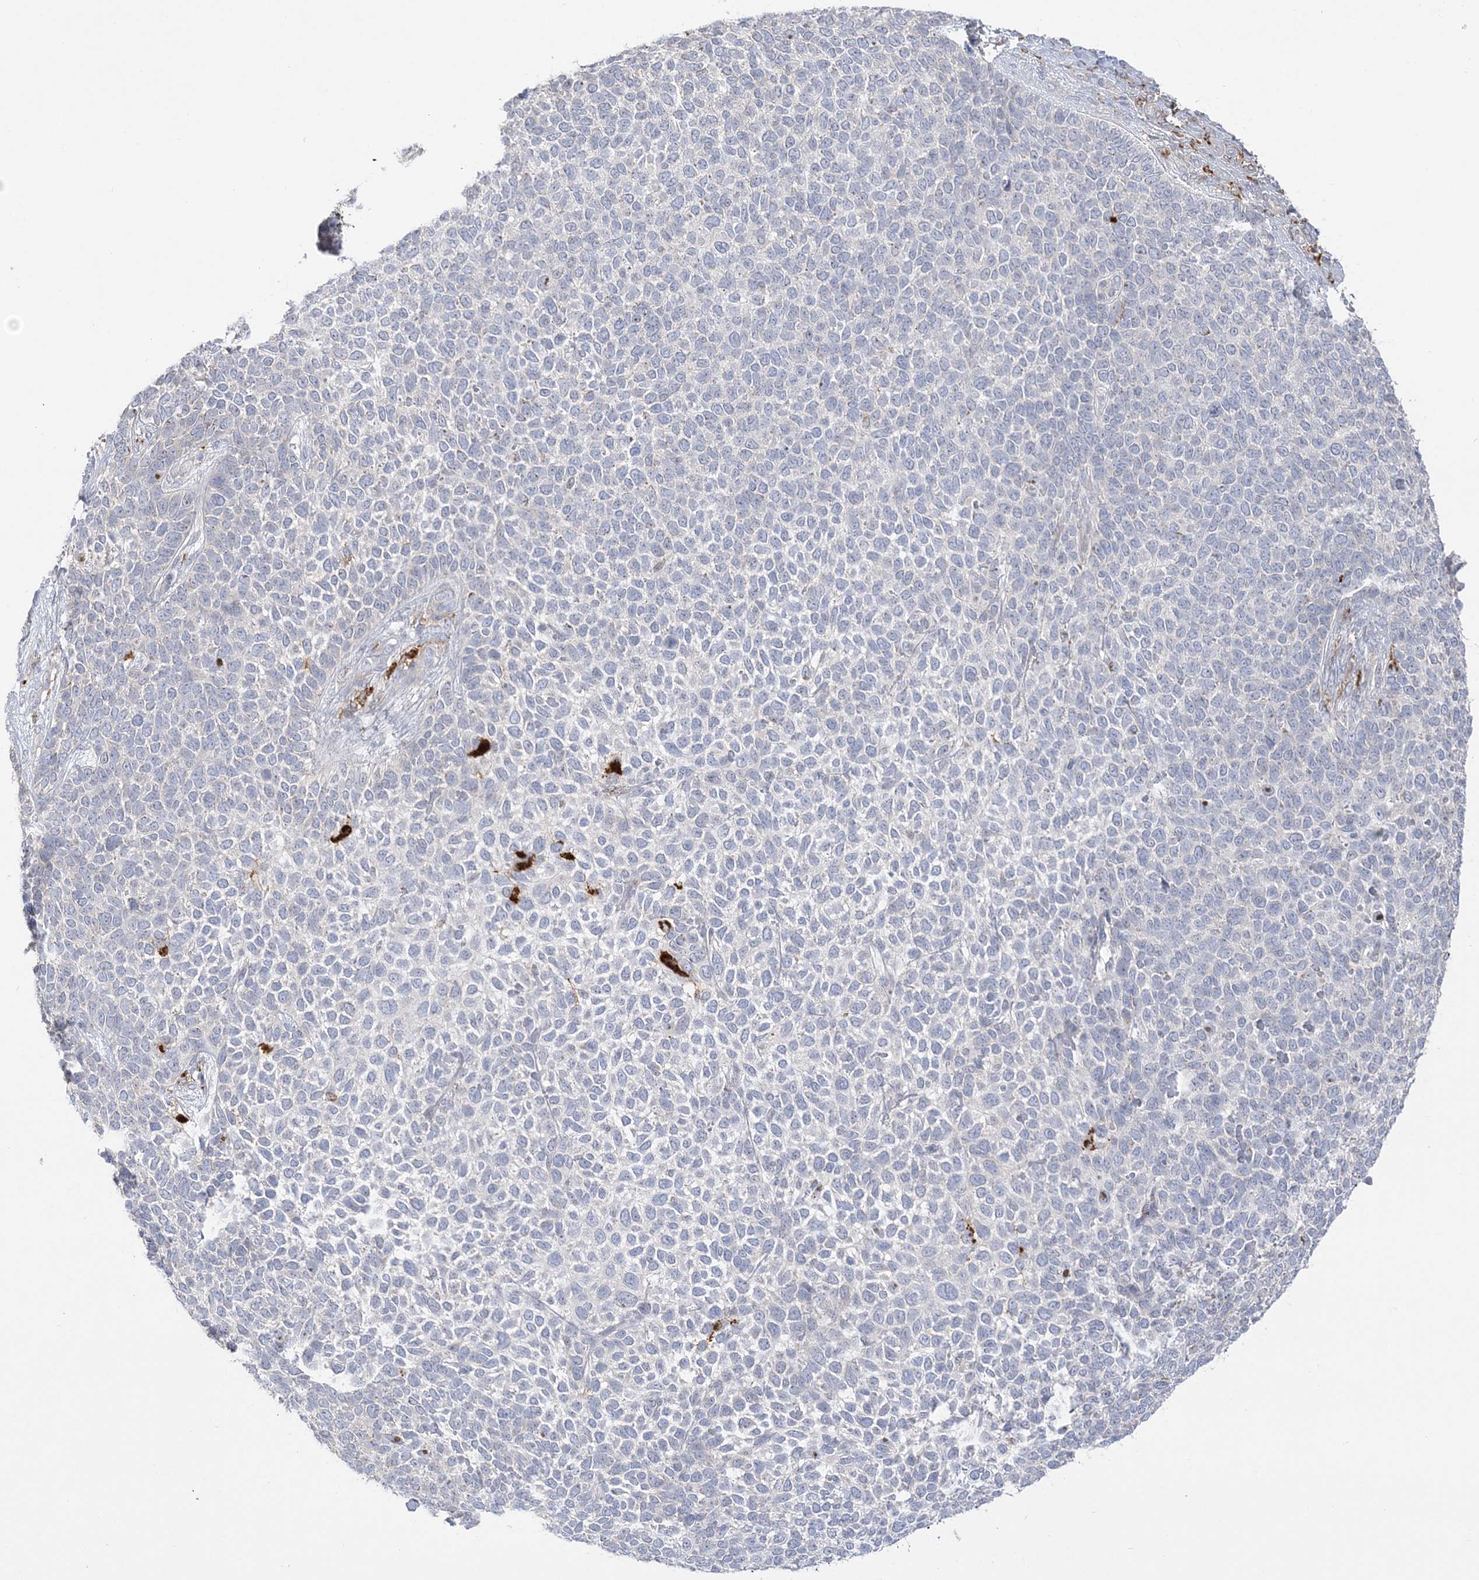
{"staining": {"intensity": "negative", "quantity": "none", "location": "none"}, "tissue": "skin cancer", "cell_type": "Tumor cells", "image_type": "cancer", "snomed": [{"axis": "morphology", "description": "Basal cell carcinoma"}, {"axis": "topography", "description": "Skin"}], "caption": "DAB immunohistochemical staining of human skin cancer (basal cell carcinoma) shows no significant positivity in tumor cells. The staining is performed using DAB (3,3'-diaminobenzidine) brown chromogen with nuclei counter-stained in using hematoxylin.", "gene": "HAAO", "patient": {"sex": "female", "age": 84}}